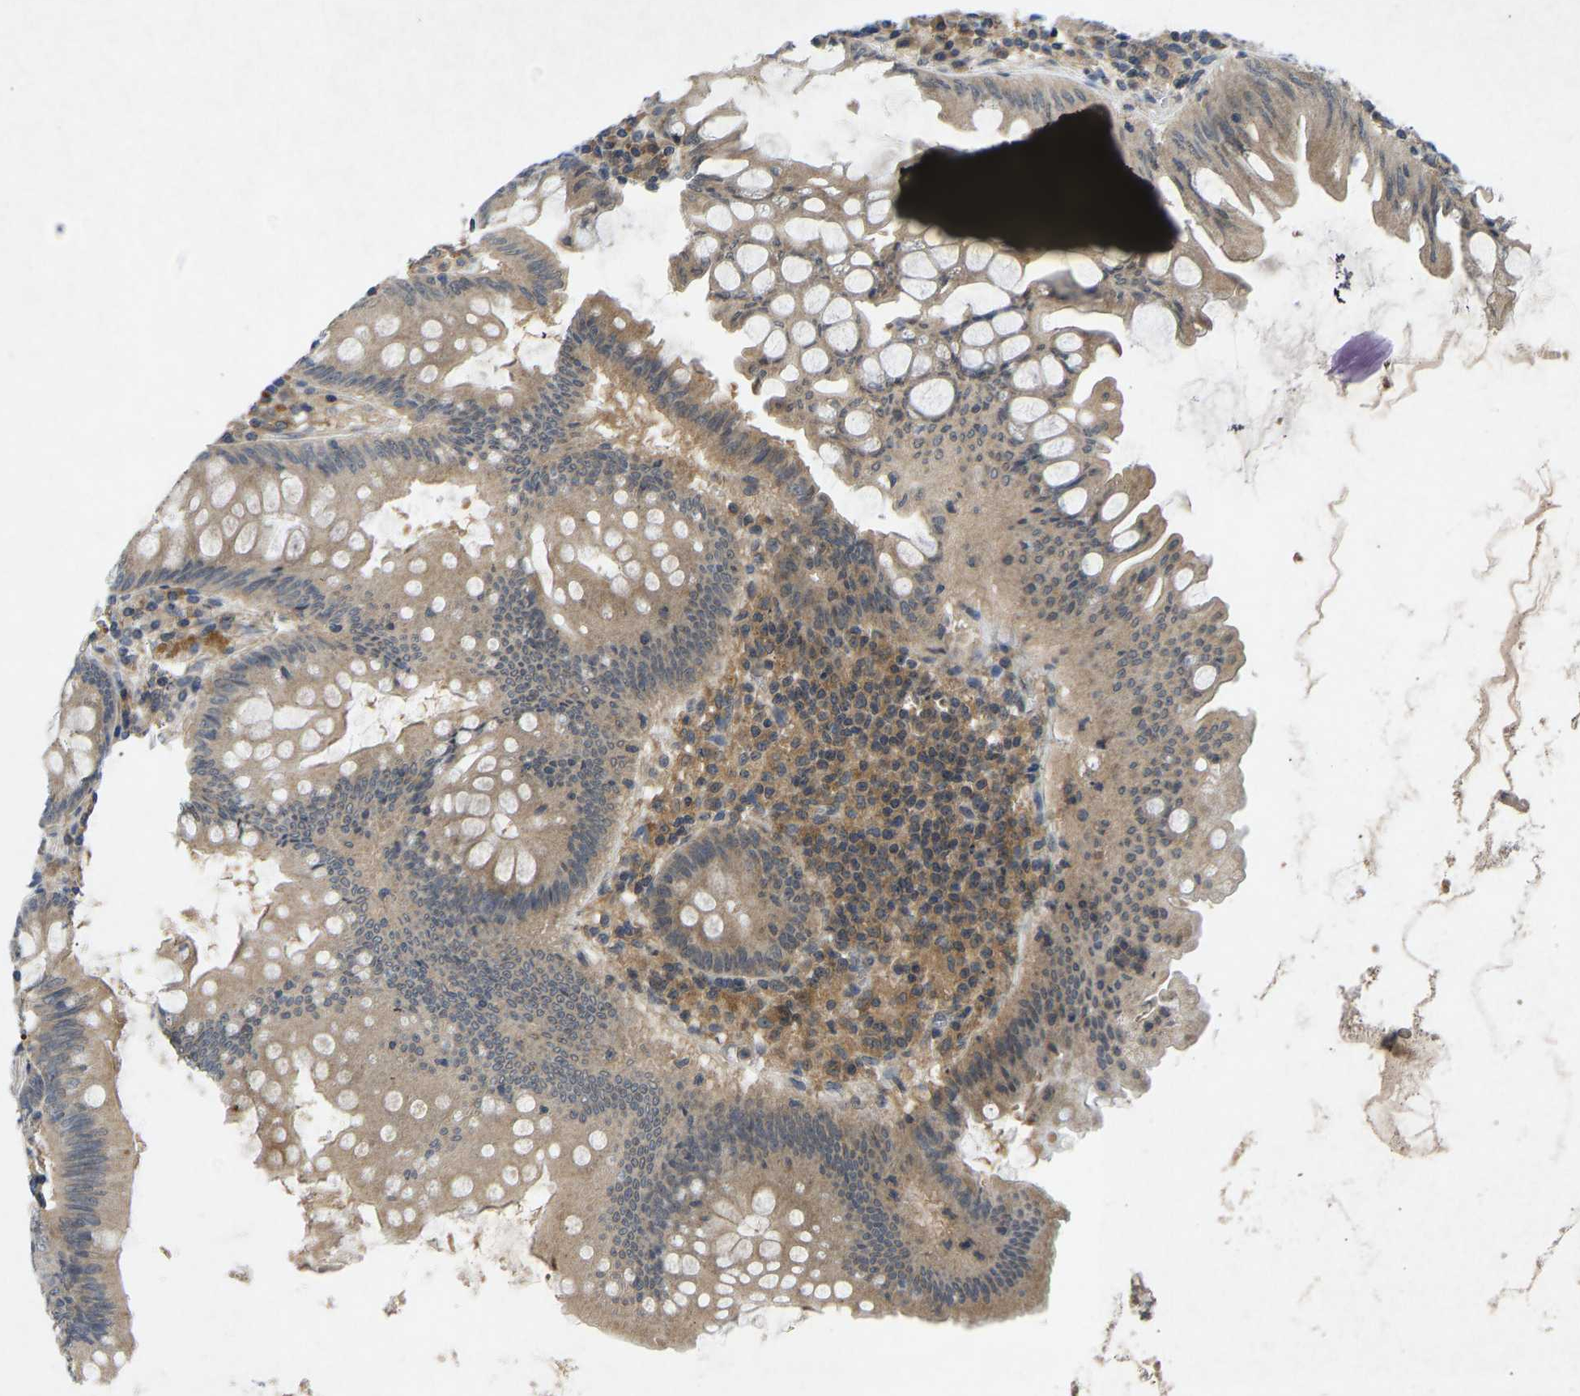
{"staining": {"intensity": "moderate", "quantity": ">75%", "location": "cytoplasmic/membranous"}, "tissue": "appendix", "cell_type": "Glandular cells", "image_type": "normal", "snomed": [{"axis": "morphology", "description": "Normal tissue, NOS"}, {"axis": "topography", "description": "Appendix"}], "caption": "This photomicrograph shows immunohistochemistry staining of benign appendix, with medium moderate cytoplasmic/membranous positivity in about >75% of glandular cells.", "gene": "PDE7A", "patient": {"sex": "male", "age": 56}}